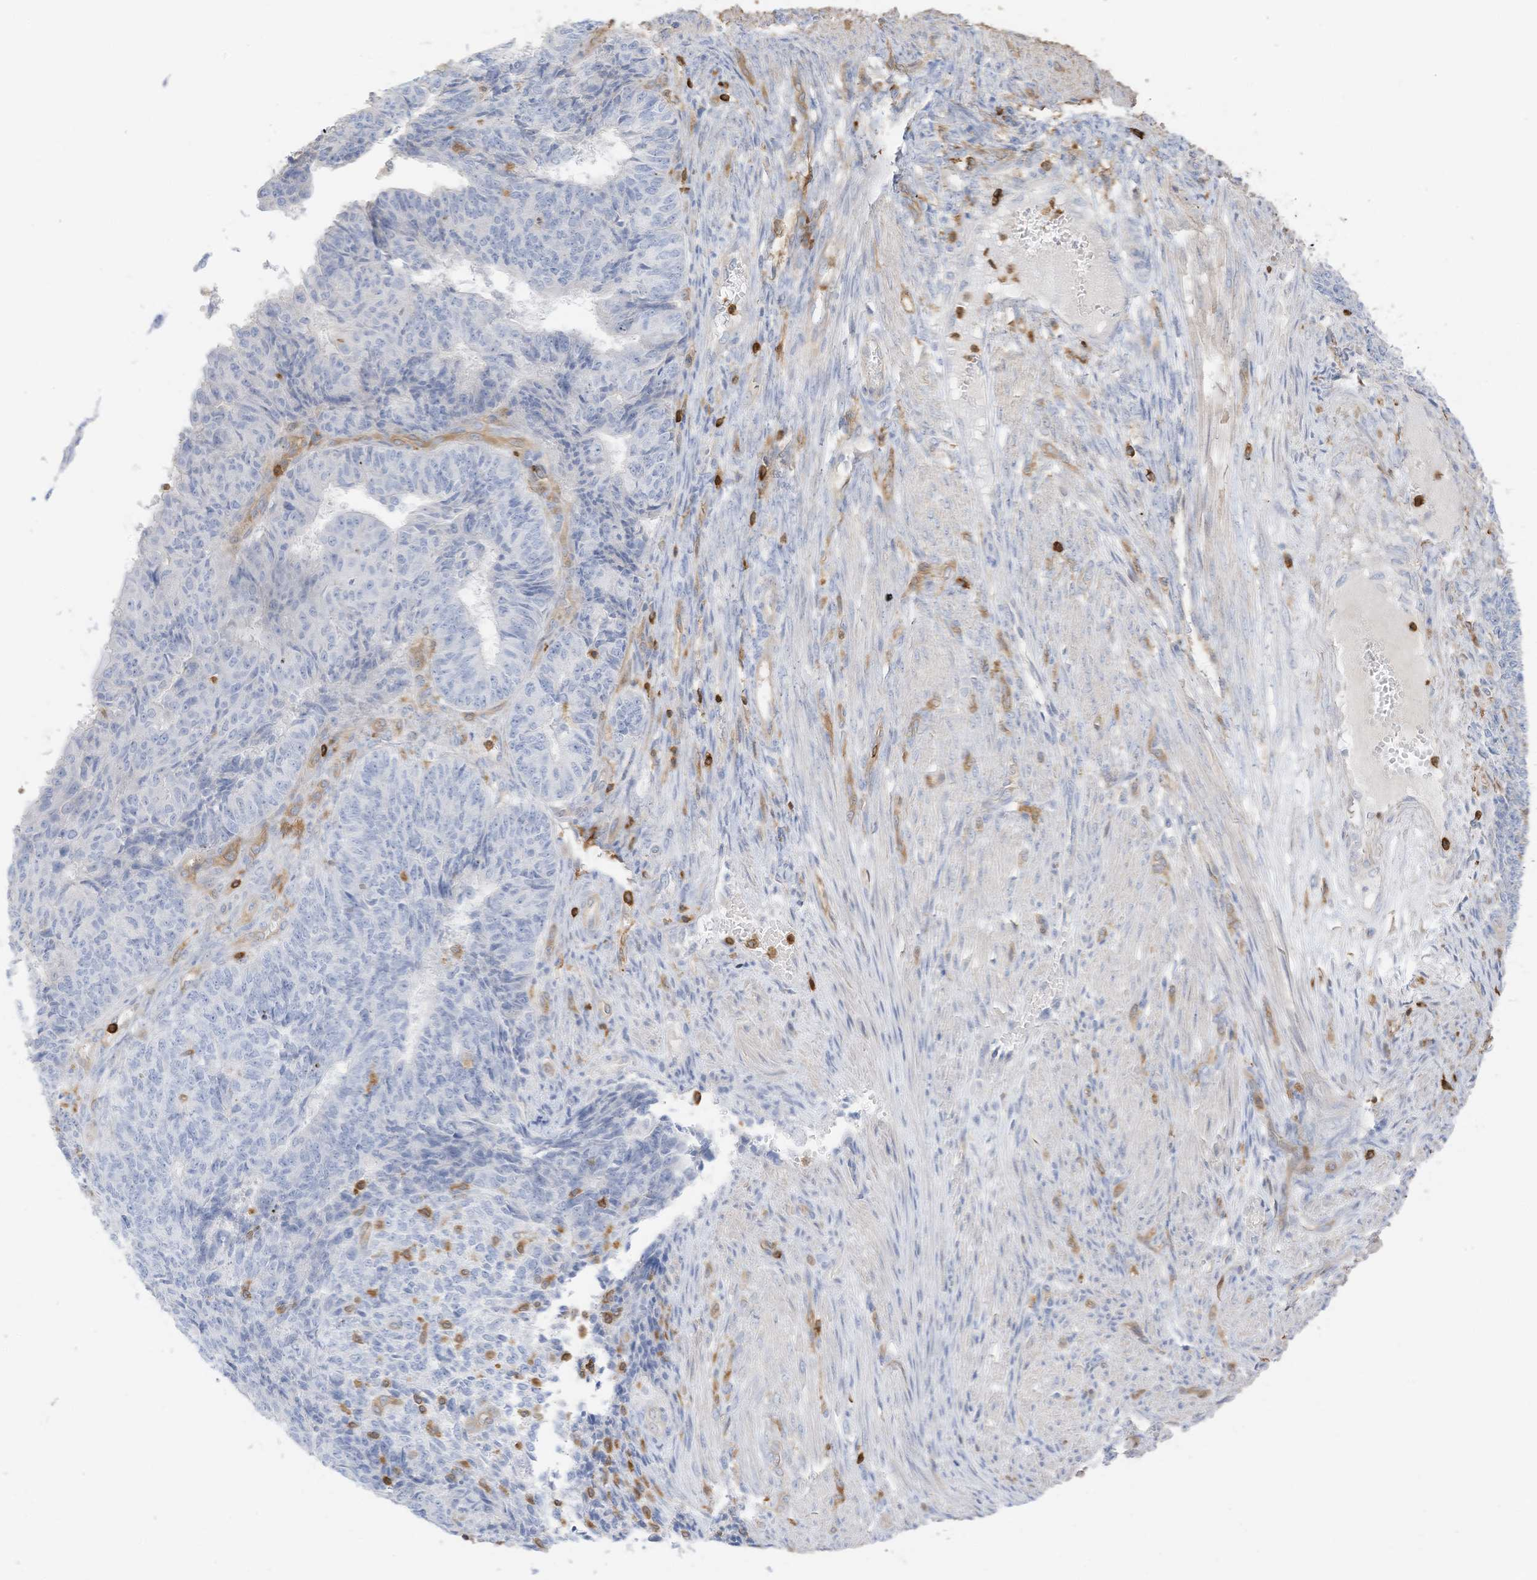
{"staining": {"intensity": "negative", "quantity": "none", "location": "none"}, "tissue": "endometrial cancer", "cell_type": "Tumor cells", "image_type": "cancer", "snomed": [{"axis": "morphology", "description": "Adenocarcinoma, NOS"}, {"axis": "topography", "description": "Endometrium"}], "caption": "A high-resolution micrograph shows immunohistochemistry (IHC) staining of endometrial cancer (adenocarcinoma), which displays no significant positivity in tumor cells.", "gene": "ARHGAP25", "patient": {"sex": "female", "age": 32}}